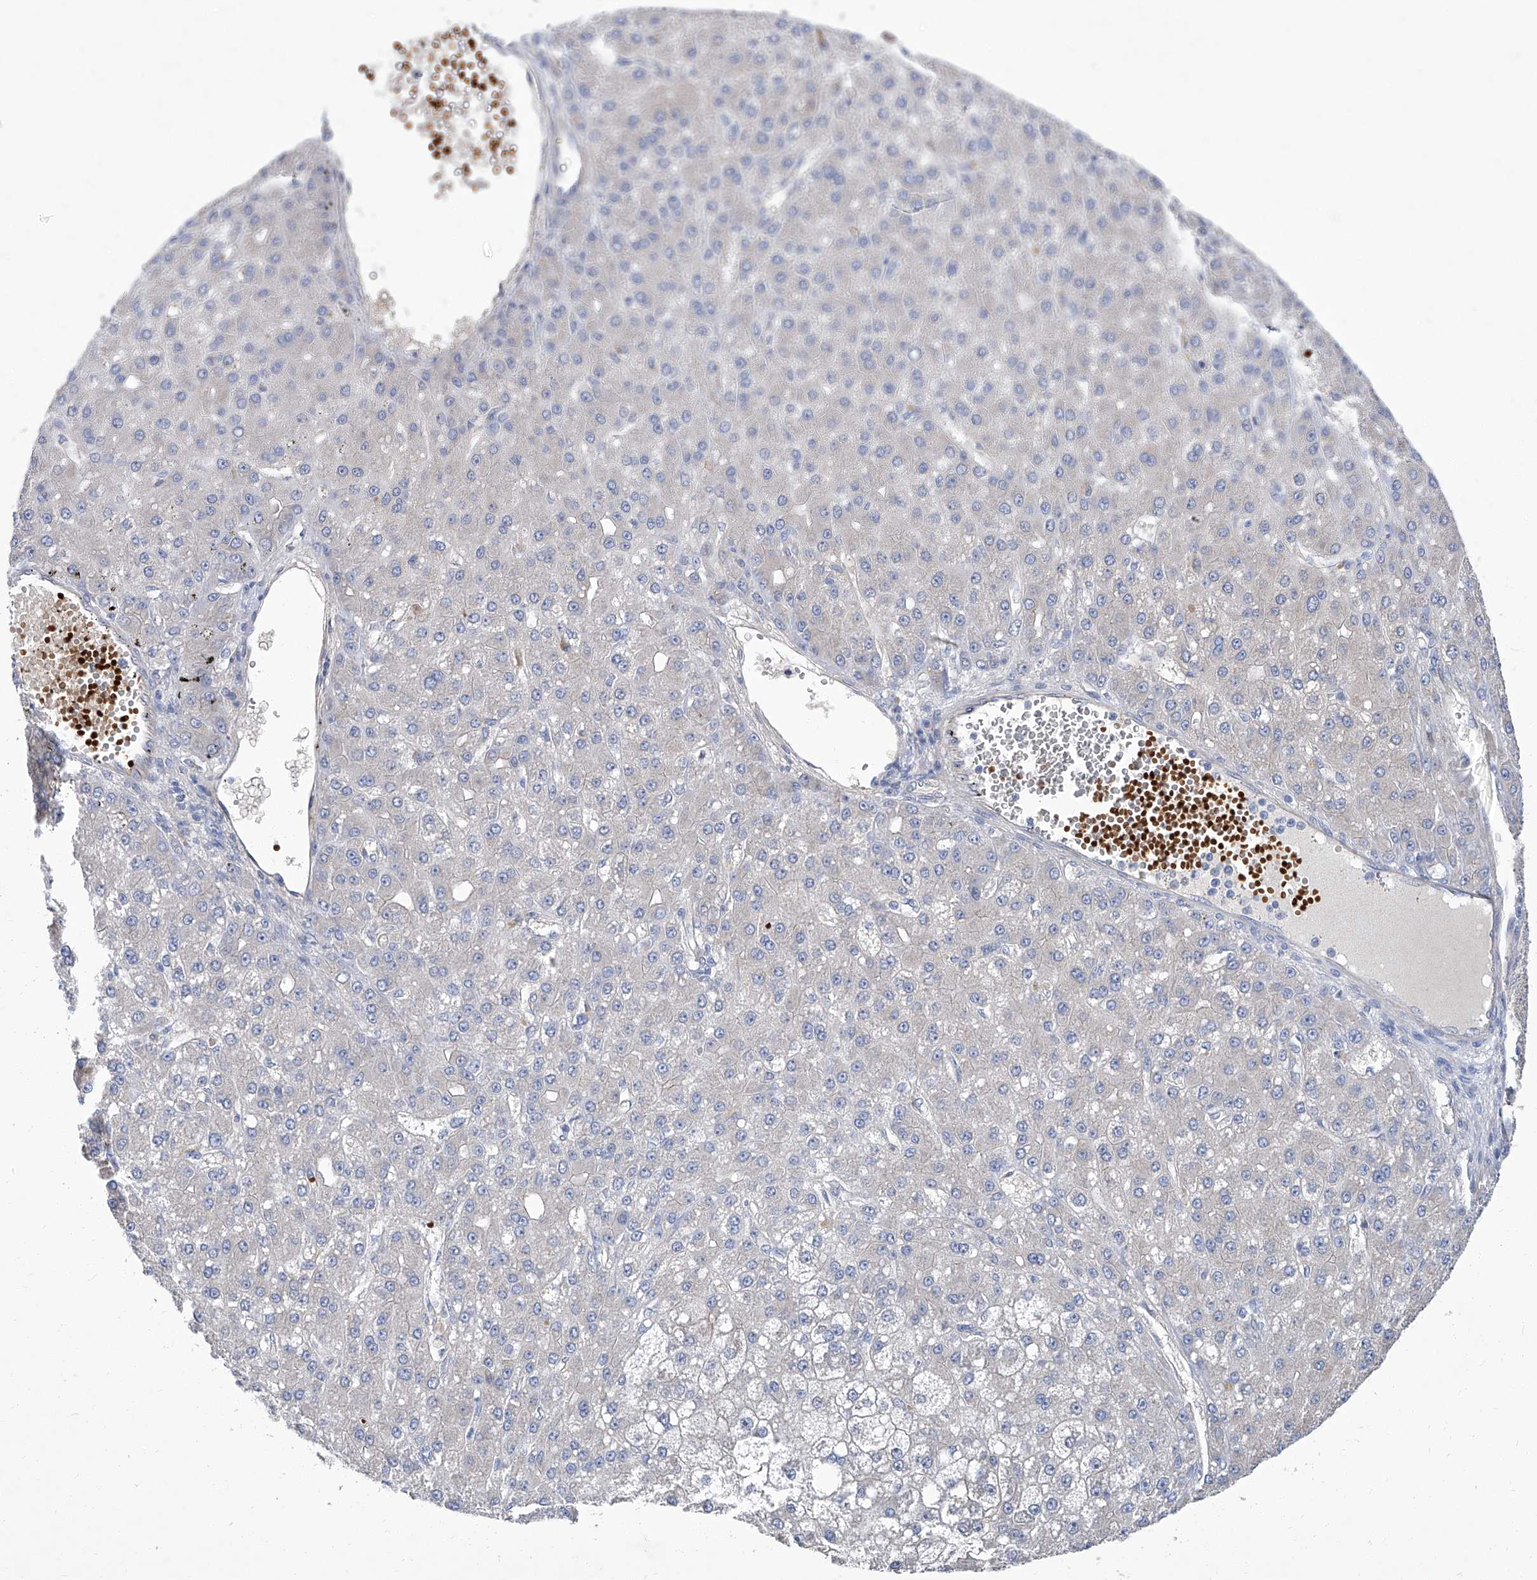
{"staining": {"intensity": "negative", "quantity": "none", "location": "none"}, "tissue": "liver cancer", "cell_type": "Tumor cells", "image_type": "cancer", "snomed": [{"axis": "morphology", "description": "Carcinoma, Hepatocellular, NOS"}, {"axis": "topography", "description": "Liver"}], "caption": "This is a micrograph of immunohistochemistry staining of liver cancer (hepatocellular carcinoma), which shows no staining in tumor cells.", "gene": "PARD3", "patient": {"sex": "male", "age": 67}}